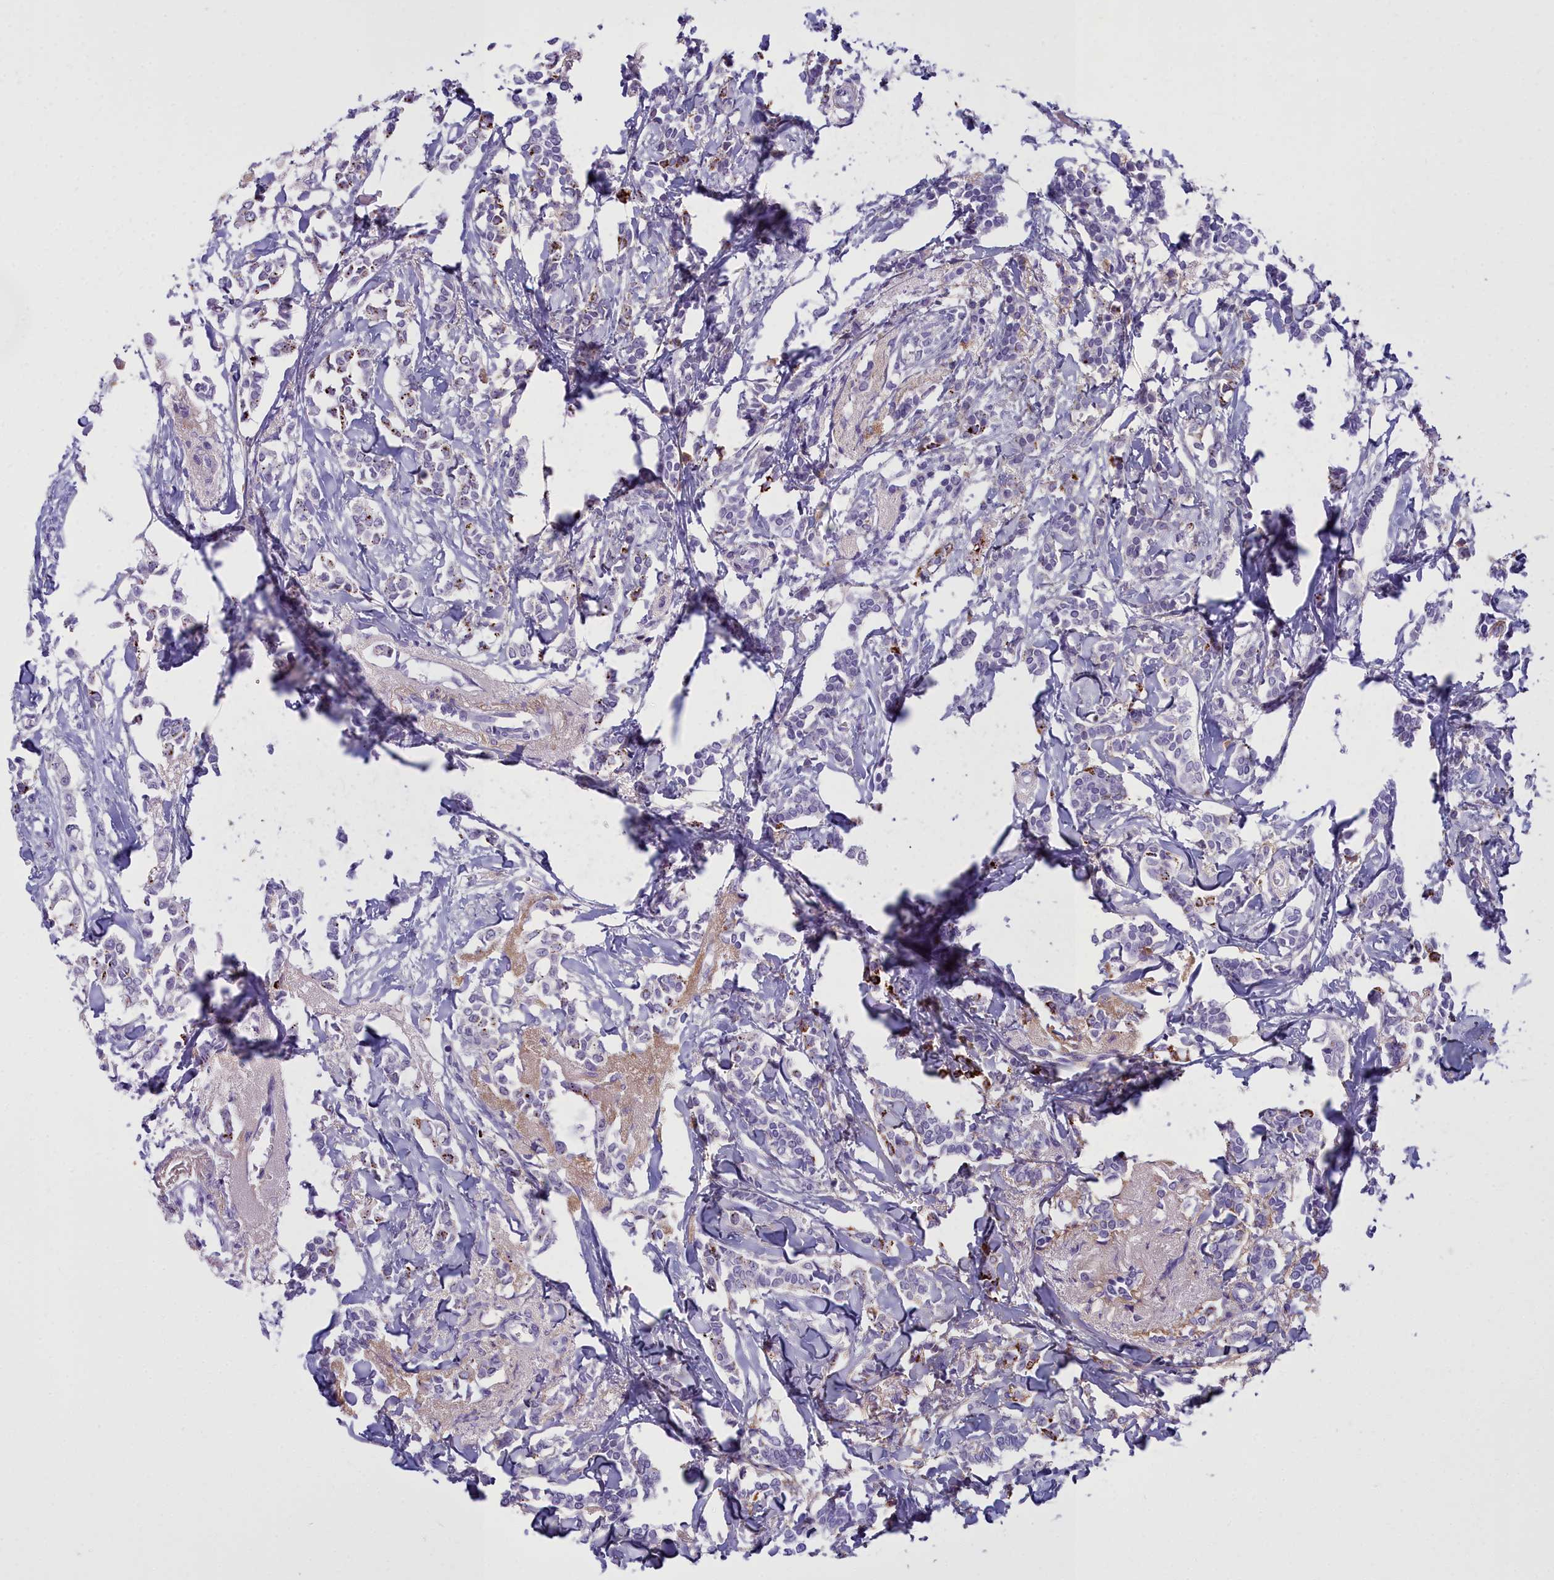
{"staining": {"intensity": "negative", "quantity": "none", "location": "none"}, "tissue": "breast cancer", "cell_type": "Tumor cells", "image_type": "cancer", "snomed": [{"axis": "morphology", "description": "Duct carcinoma"}, {"axis": "topography", "description": "Breast"}], "caption": "The image reveals no staining of tumor cells in breast cancer (invasive ductal carcinoma).", "gene": "OSTN", "patient": {"sex": "female", "age": 41}}